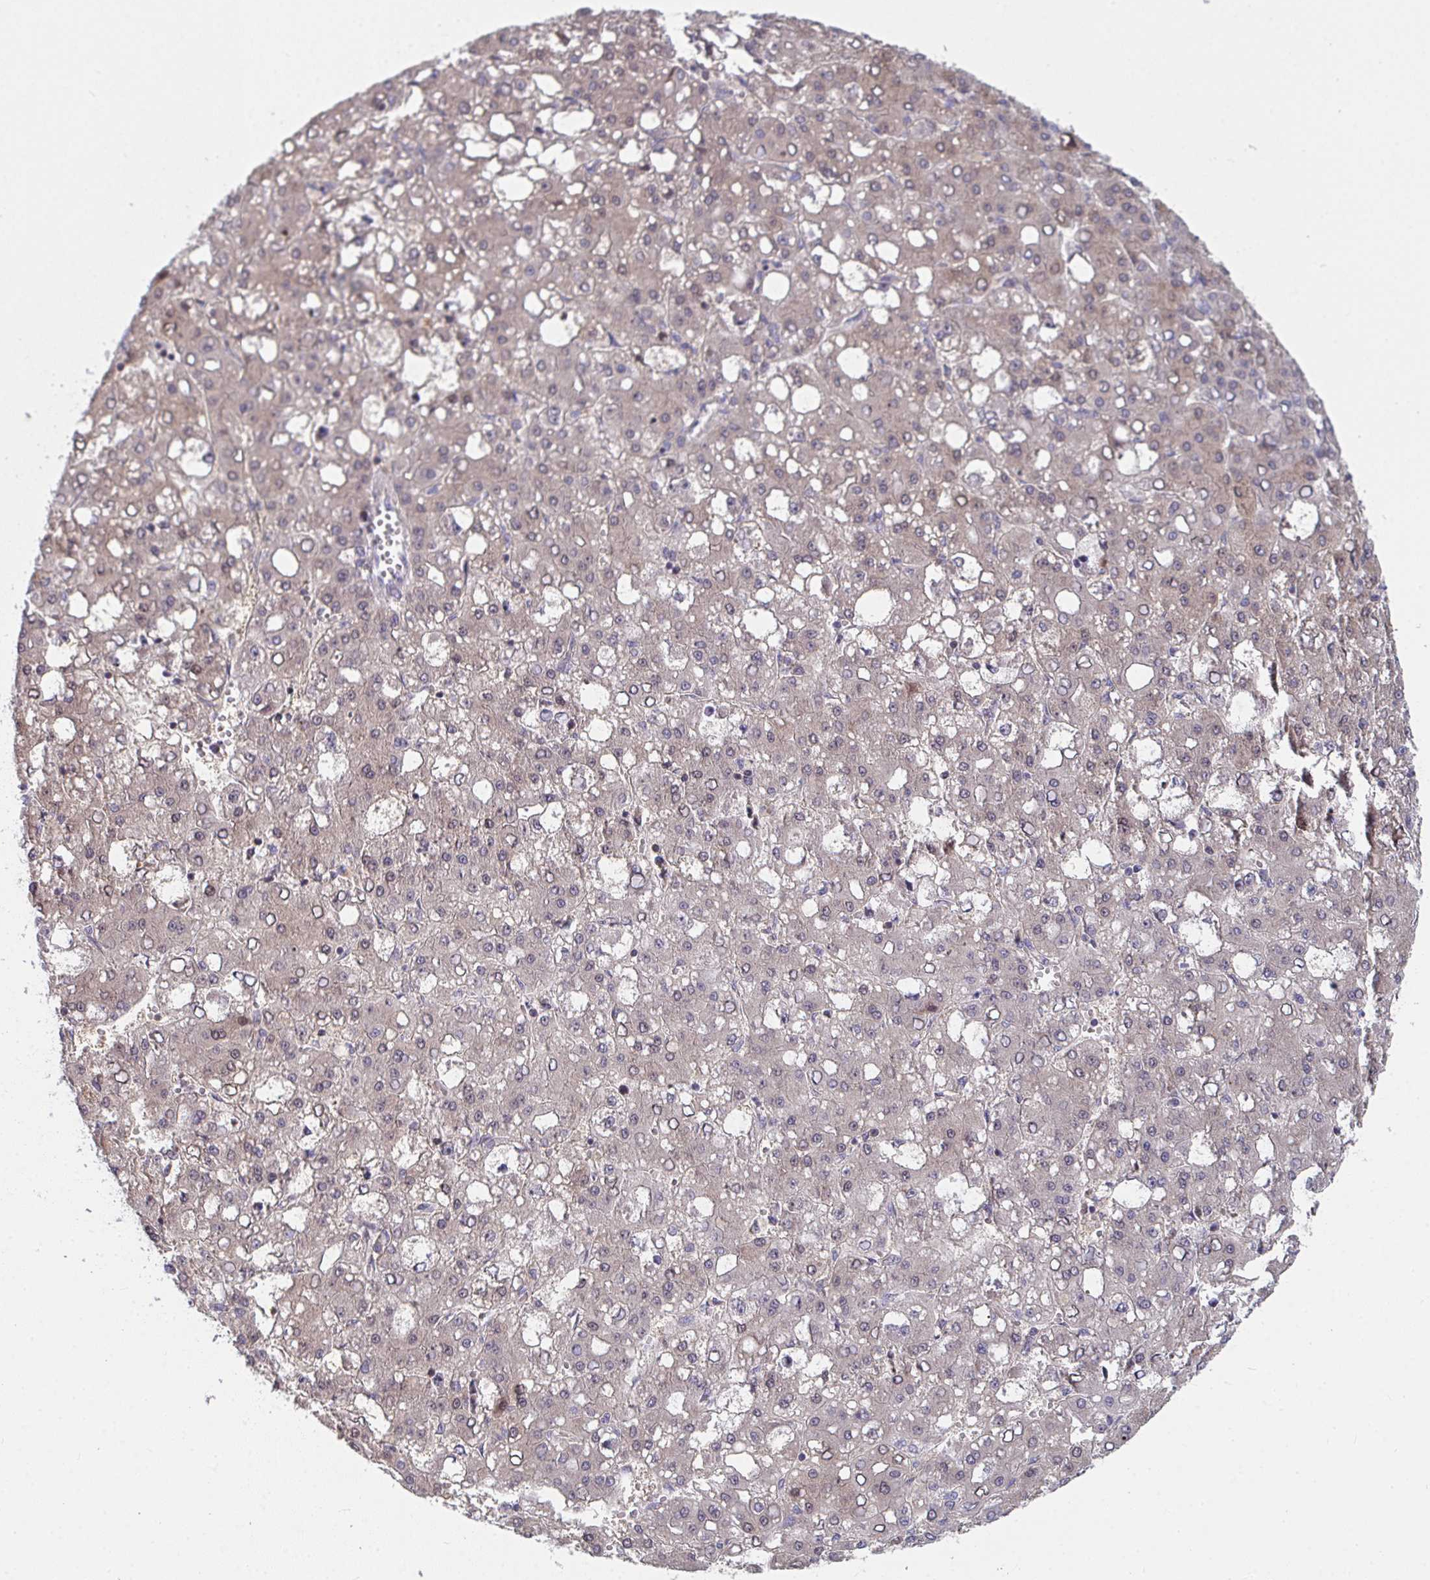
{"staining": {"intensity": "weak", "quantity": ">75%", "location": "cytoplasmic/membranous"}, "tissue": "liver cancer", "cell_type": "Tumor cells", "image_type": "cancer", "snomed": [{"axis": "morphology", "description": "Carcinoma, Hepatocellular, NOS"}, {"axis": "topography", "description": "Liver"}], "caption": "Weak cytoplasmic/membranous protein staining is present in about >75% of tumor cells in hepatocellular carcinoma (liver). Ihc stains the protein in brown and the nuclei are stained blue.", "gene": "EIF1AD", "patient": {"sex": "male", "age": 65}}